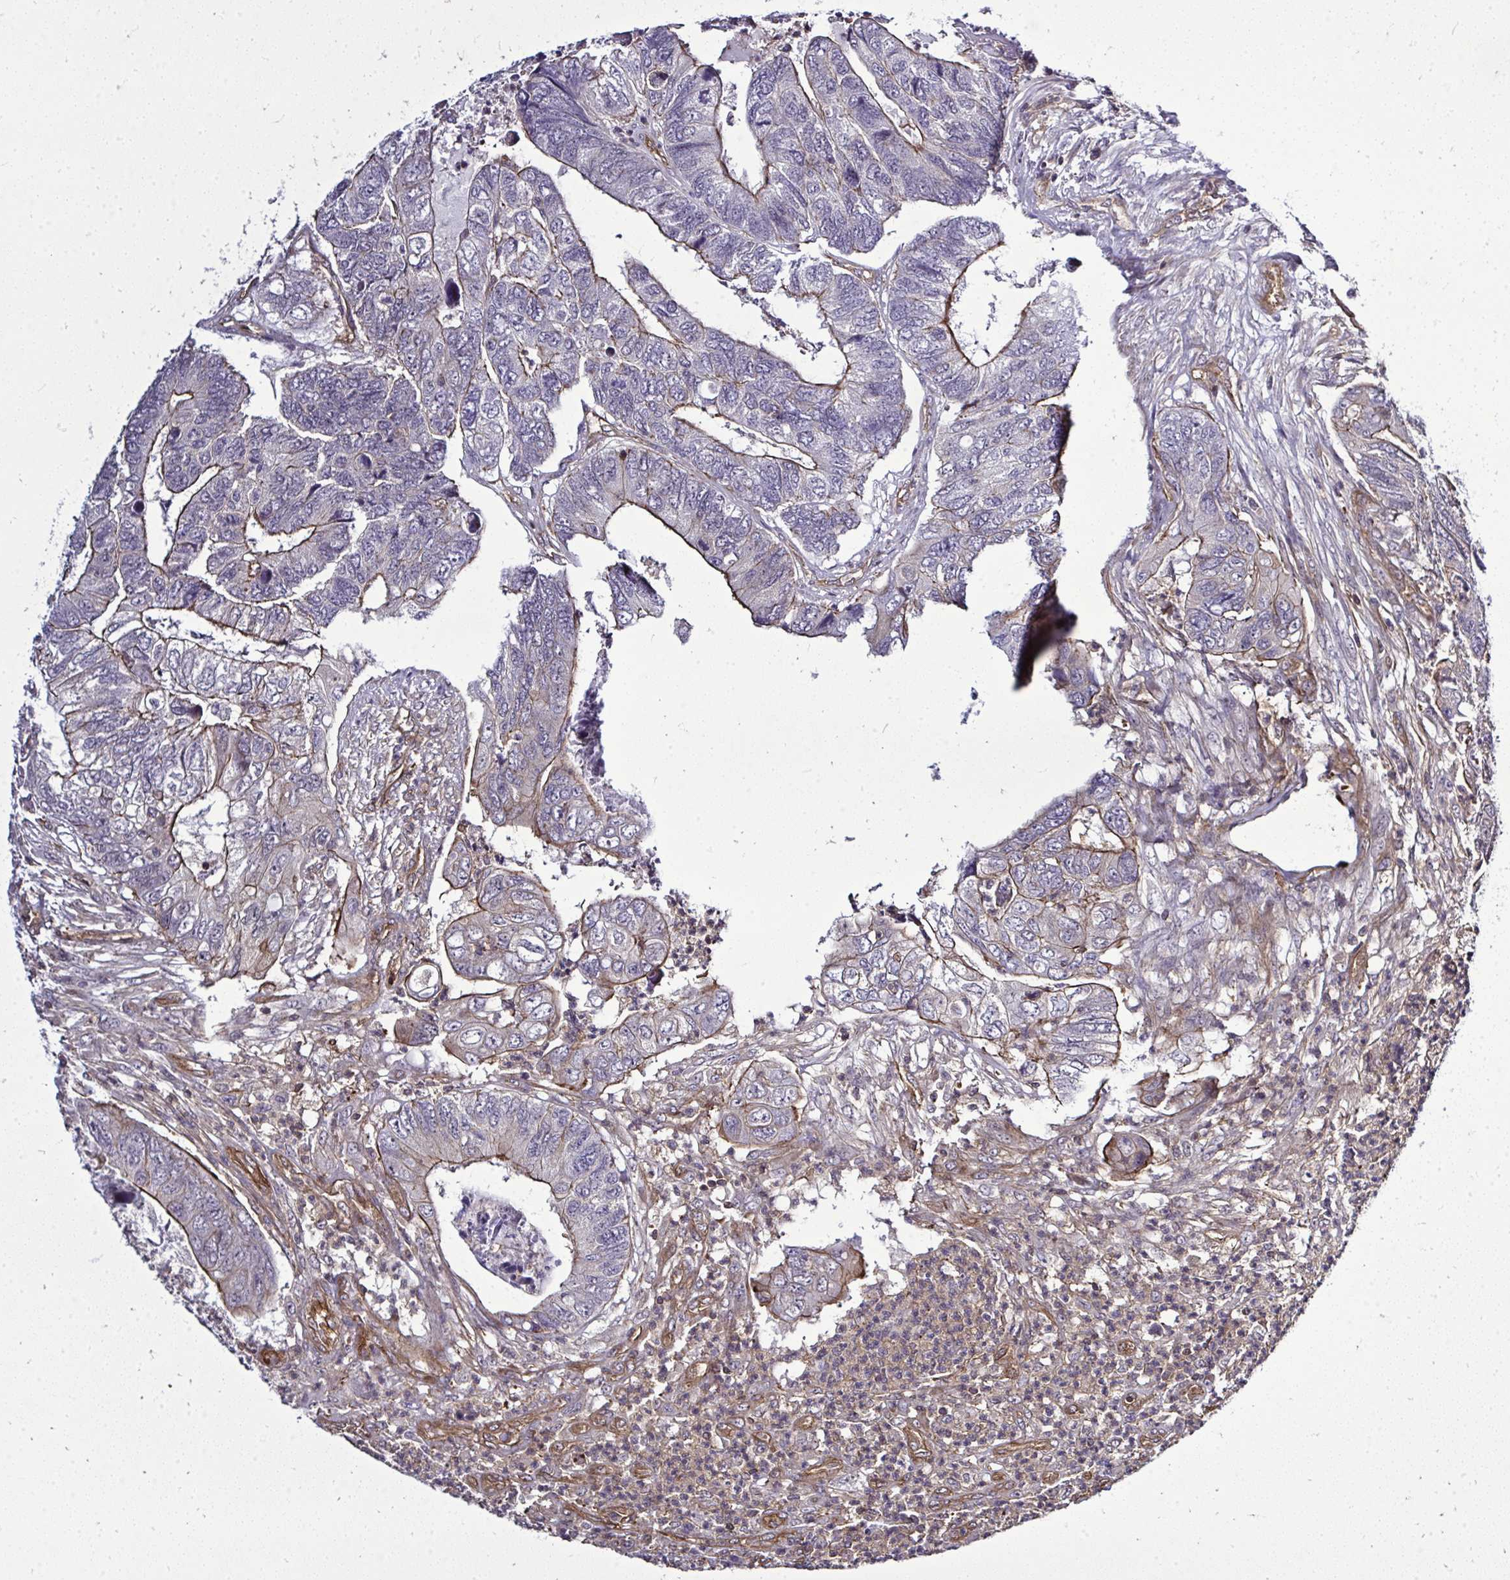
{"staining": {"intensity": "moderate", "quantity": "<25%", "location": "cytoplasmic/membranous"}, "tissue": "colorectal cancer", "cell_type": "Tumor cells", "image_type": "cancer", "snomed": [{"axis": "morphology", "description": "Adenocarcinoma, NOS"}, {"axis": "topography", "description": "Colon"}], "caption": "High-magnification brightfield microscopy of colorectal cancer (adenocarcinoma) stained with DAB (brown) and counterstained with hematoxylin (blue). tumor cells exhibit moderate cytoplasmic/membranous positivity is seen in approximately<25% of cells. The protein is shown in brown color, while the nuclei are stained blue.", "gene": "FUT10", "patient": {"sex": "female", "age": 67}}